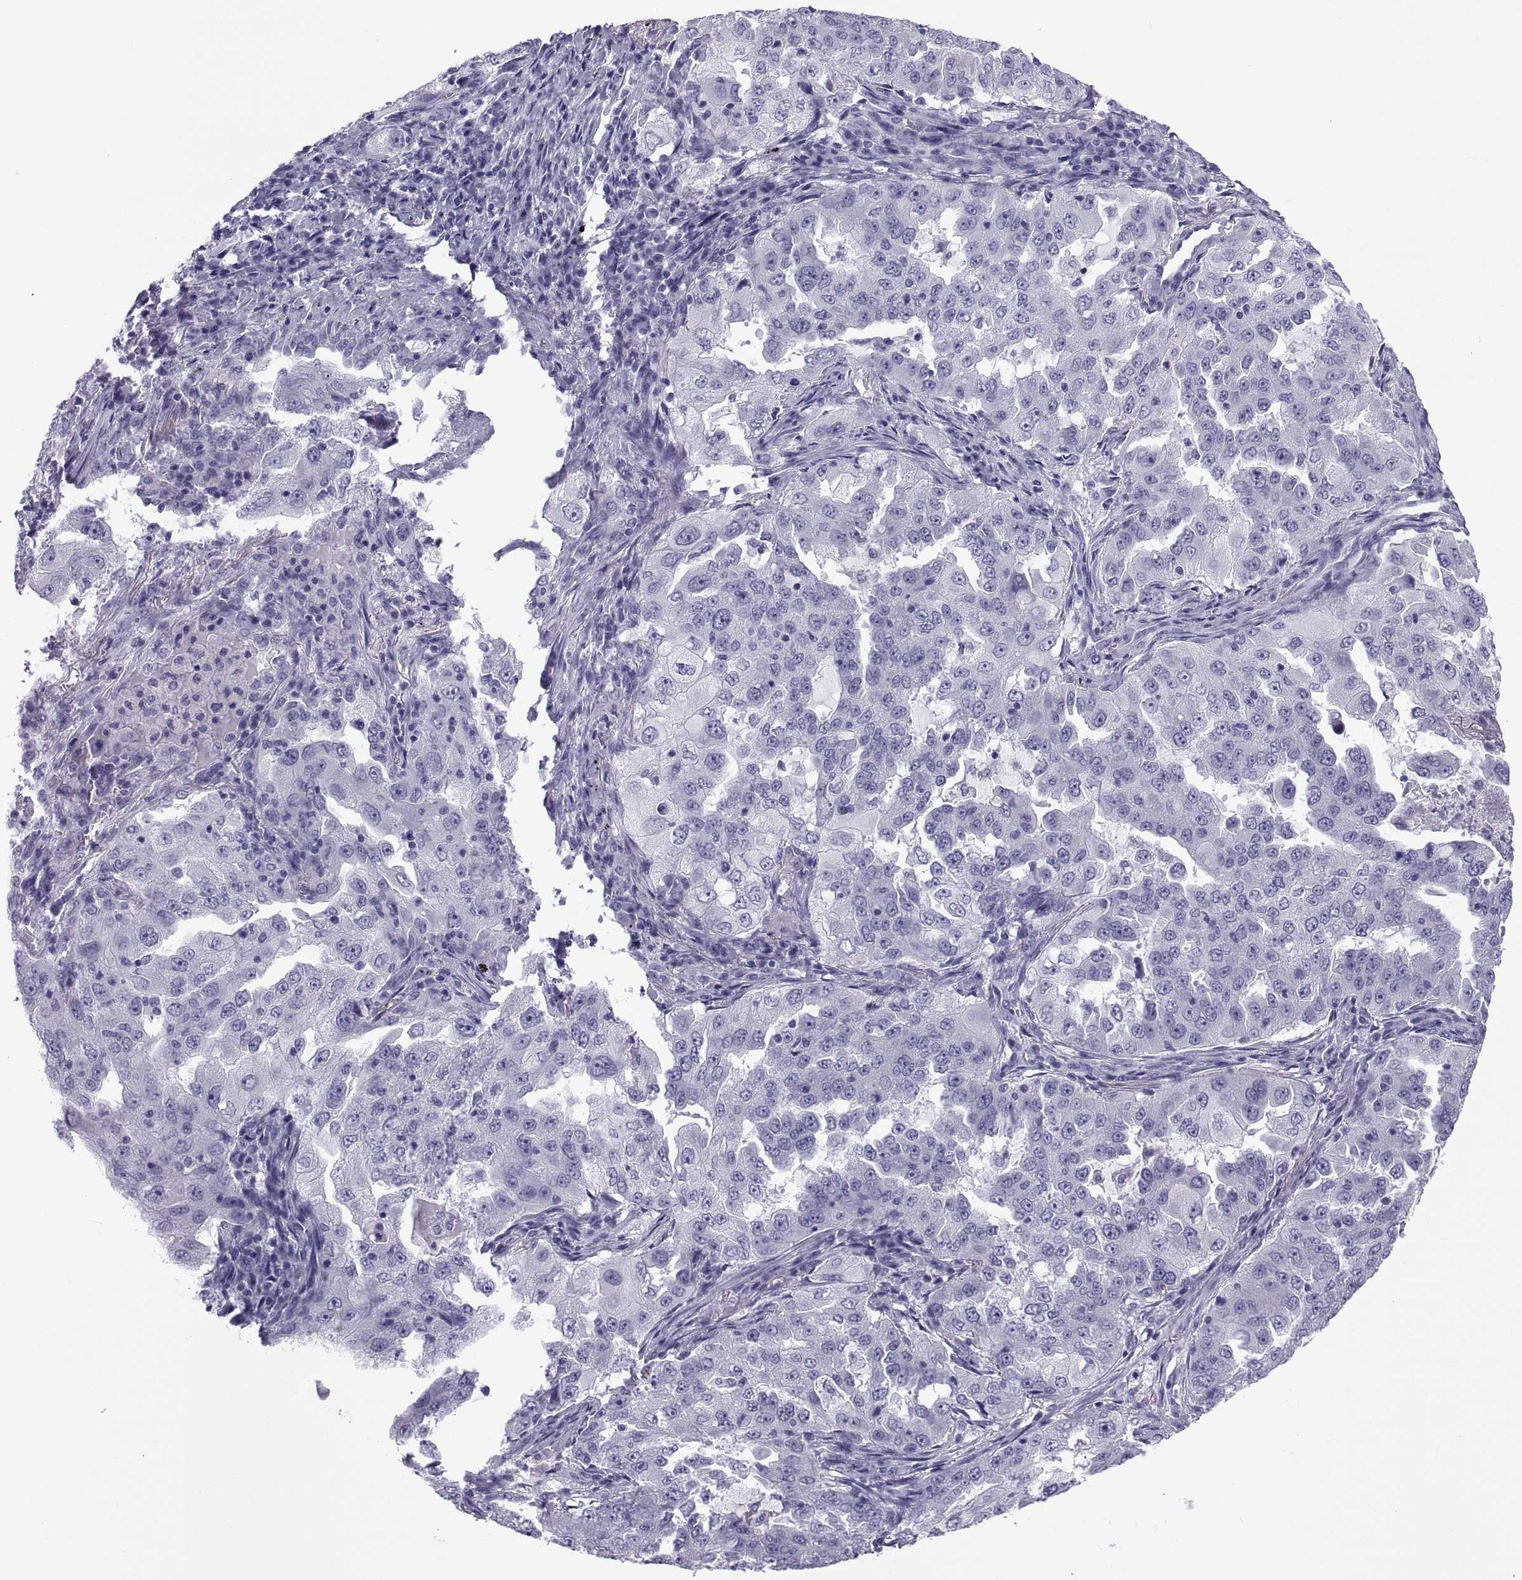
{"staining": {"intensity": "negative", "quantity": "none", "location": "none"}, "tissue": "lung cancer", "cell_type": "Tumor cells", "image_type": "cancer", "snomed": [{"axis": "morphology", "description": "Adenocarcinoma, NOS"}, {"axis": "topography", "description": "Lung"}], "caption": "High power microscopy histopathology image of an IHC histopathology image of lung cancer (adenocarcinoma), revealing no significant expression in tumor cells.", "gene": "NPTX2", "patient": {"sex": "female", "age": 61}}